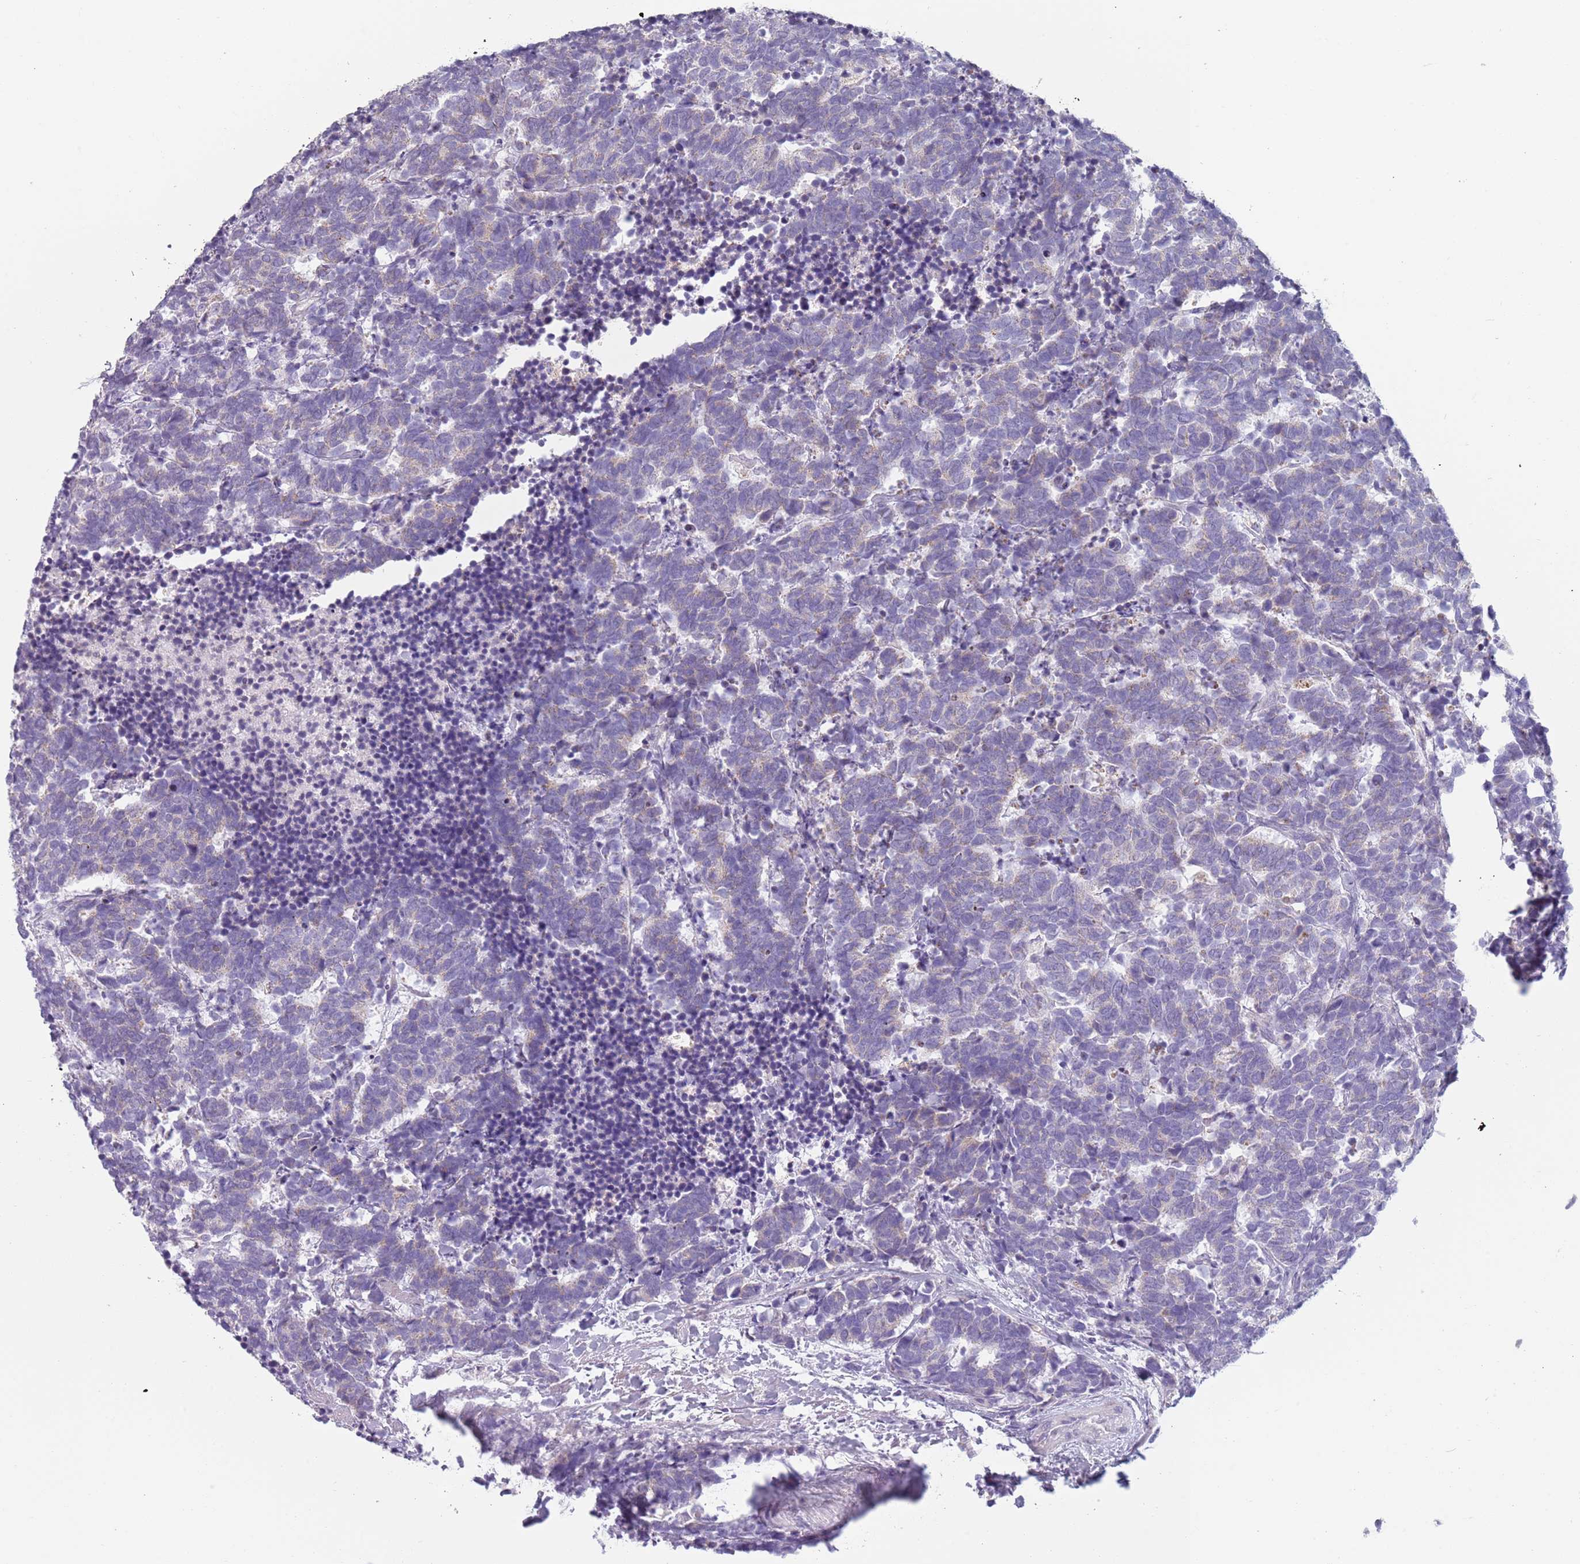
{"staining": {"intensity": "weak", "quantity": "<25%", "location": "cytoplasmic/membranous"}, "tissue": "carcinoid", "cell_type": "Tumor cells", "image_type": "cancer", "snomed": [{"axis": "morphology", "description": "Carcinoma, NOS"}, {"axis": "morphology", "description": "Carcinoid, malignant, NOS"}, {"axis": "topography", "description": "Prostate"}], "caption": "Tumor cells show no significant protein positivity in malignant carcinoid. (DAB (3,3'-diaminobenzidine) IHC with hematoxylin counter stain).", "gene": "MEGF8", "patient": {"sex": "male", "age": 57}}